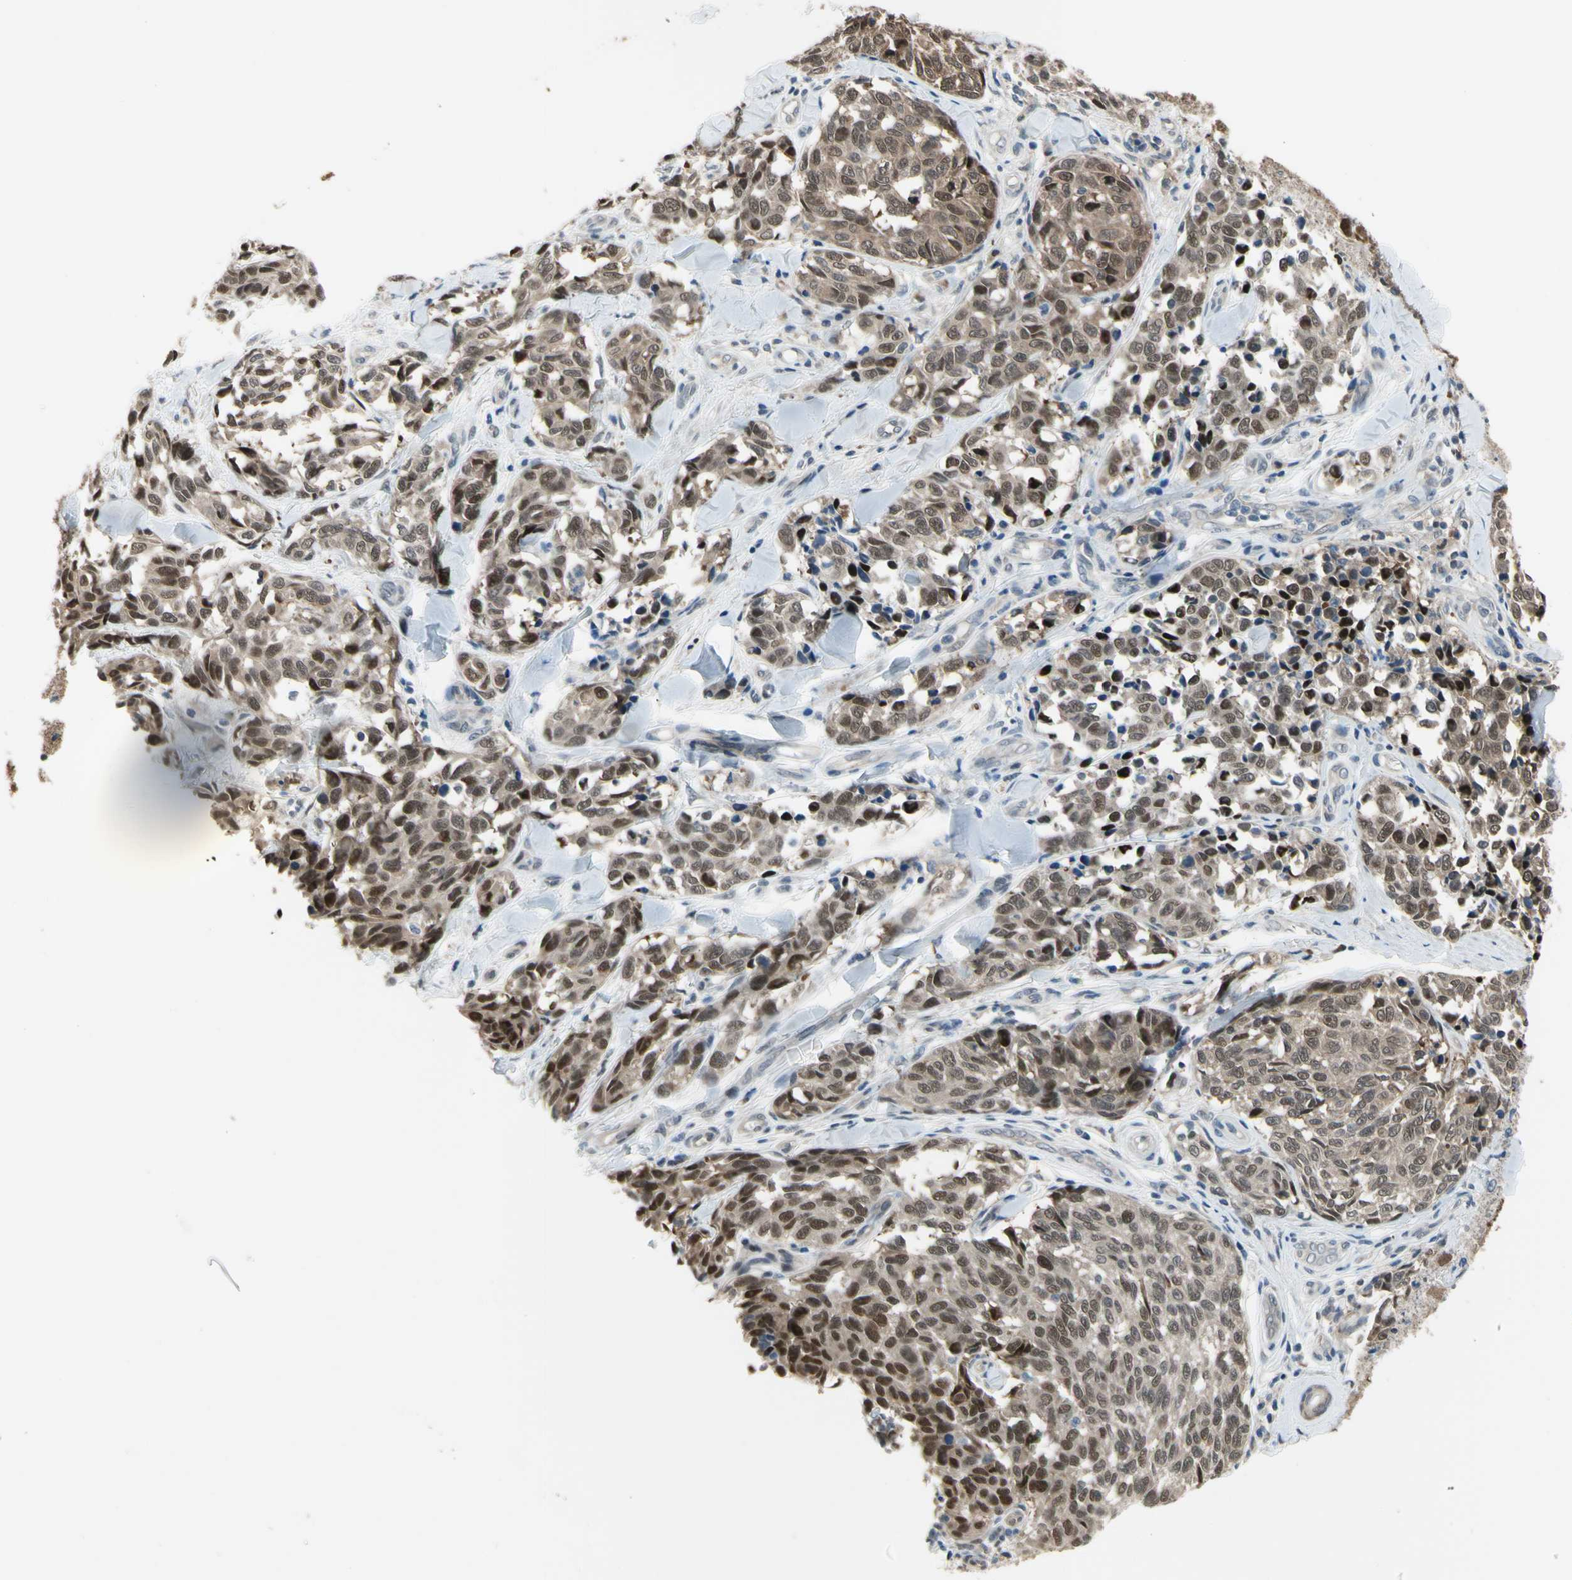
{"staining": {"intensity": "moderate", "quantity": "25%-75%", "location": "cytoplasmic/membranous,nuclear"}, "tissue": "melanoma", "cell_type": "Tumor cells", "image_type": "cancer", "snomed": [{"axis": "morphology", "description": "Malignant melanoma, NOS"}, {"axis": "topography", "description": "Skin"}], "caption": "Immunohistochemical staining of malignant melanoma displays medium levels of moderate cytoplasmic/membranous and nuclear protein staining in approximately 25%-75% of tumor cells.", "gene": "HSPA4", "patient": {"sex": "female", "age": 64}}